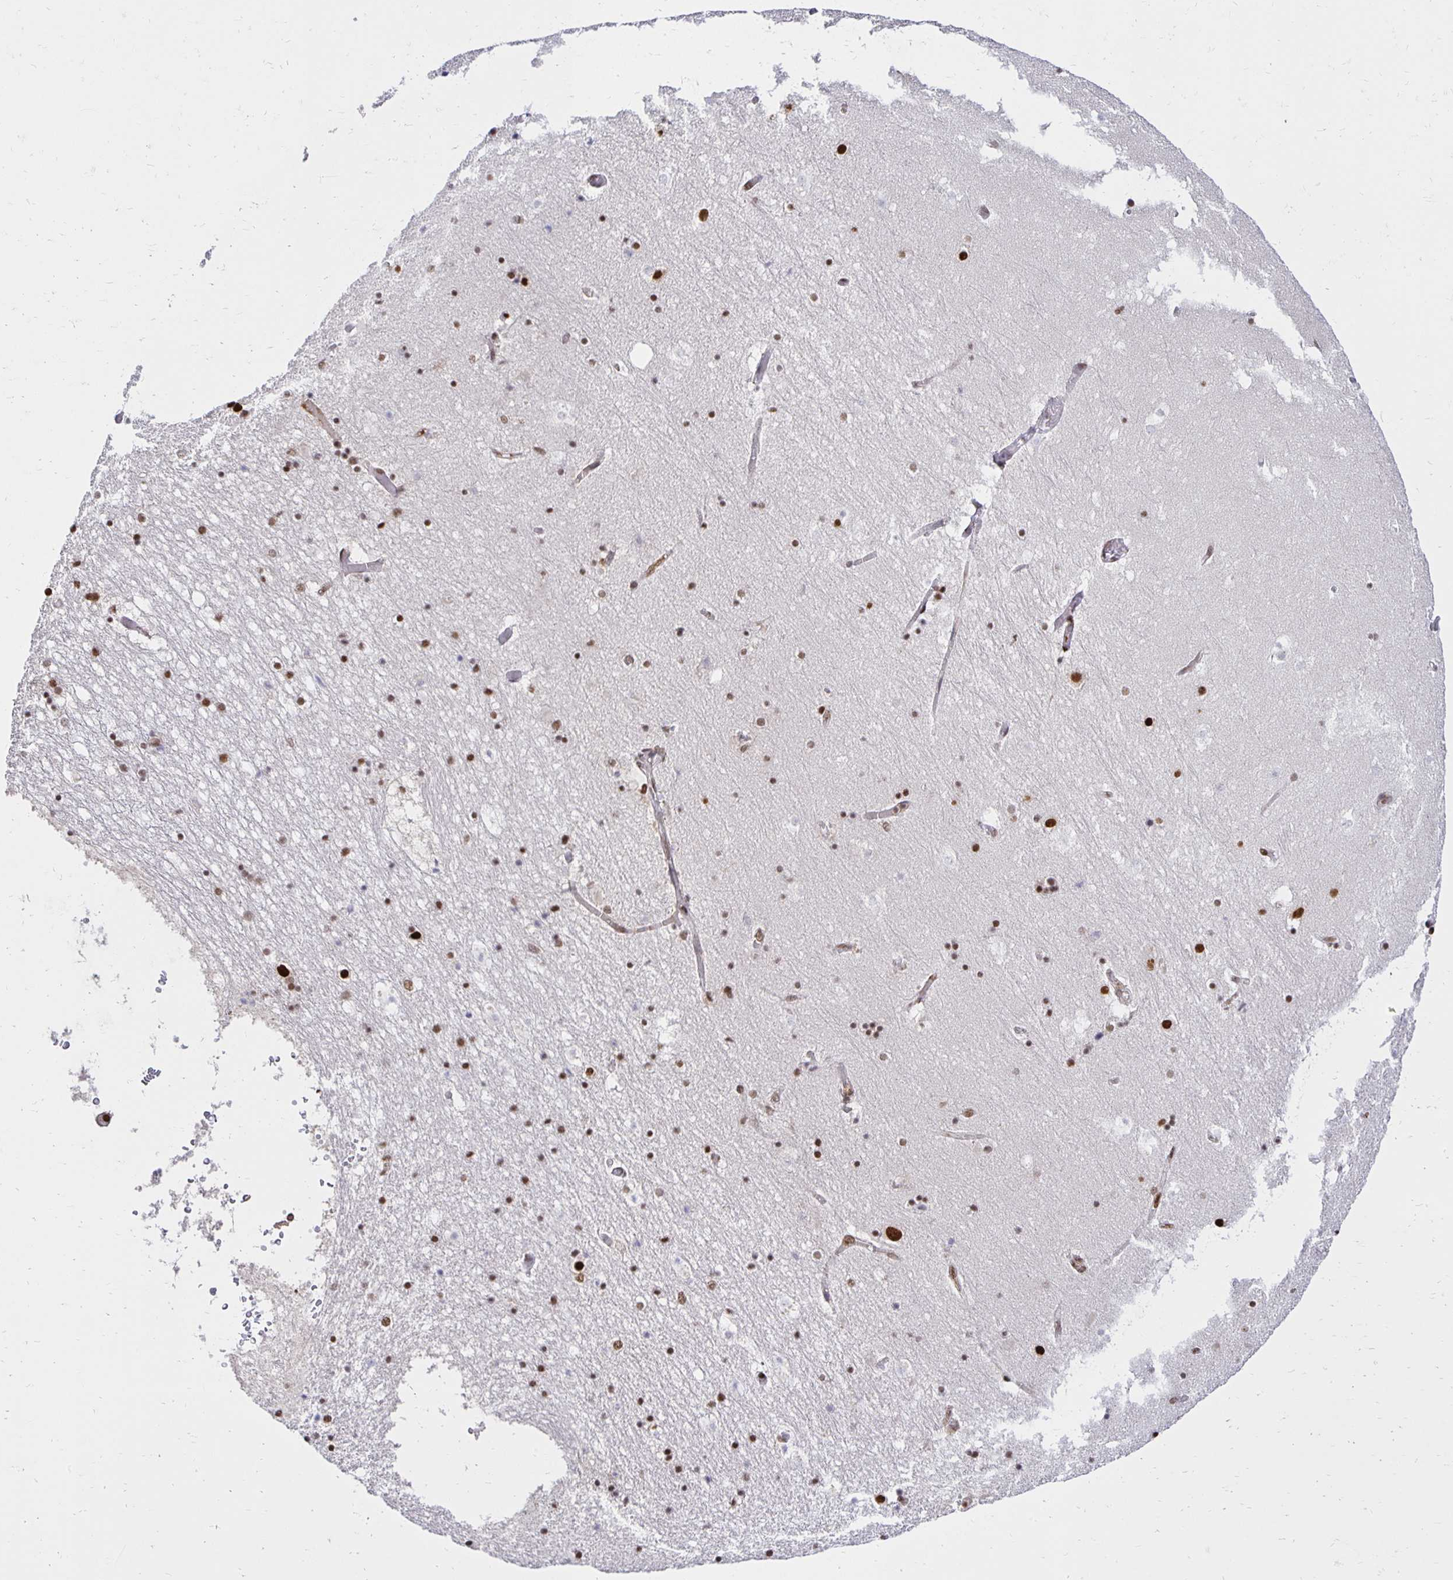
{"staining": {"intensity": "moderate", "quantity": ">75%", "location": "nuclear"}, "tissue": "hippocampus", "cell_type": "Glial cells", "image_type": "normal", "snomed": [{"axis": "morphology", "description": "Normal tissue, NOS"}, {"axis": "topography", "description": "Hippocampus"}], "caption": "Protein expression analysis of benign human hippocampus reveals moderate nuclear staining in about >75% of glial cells. (Brightfield microscopy of DAB IHC at high magnification).", "gene": "ZNF579", "patient": {"sex": "female", "age": 52}}